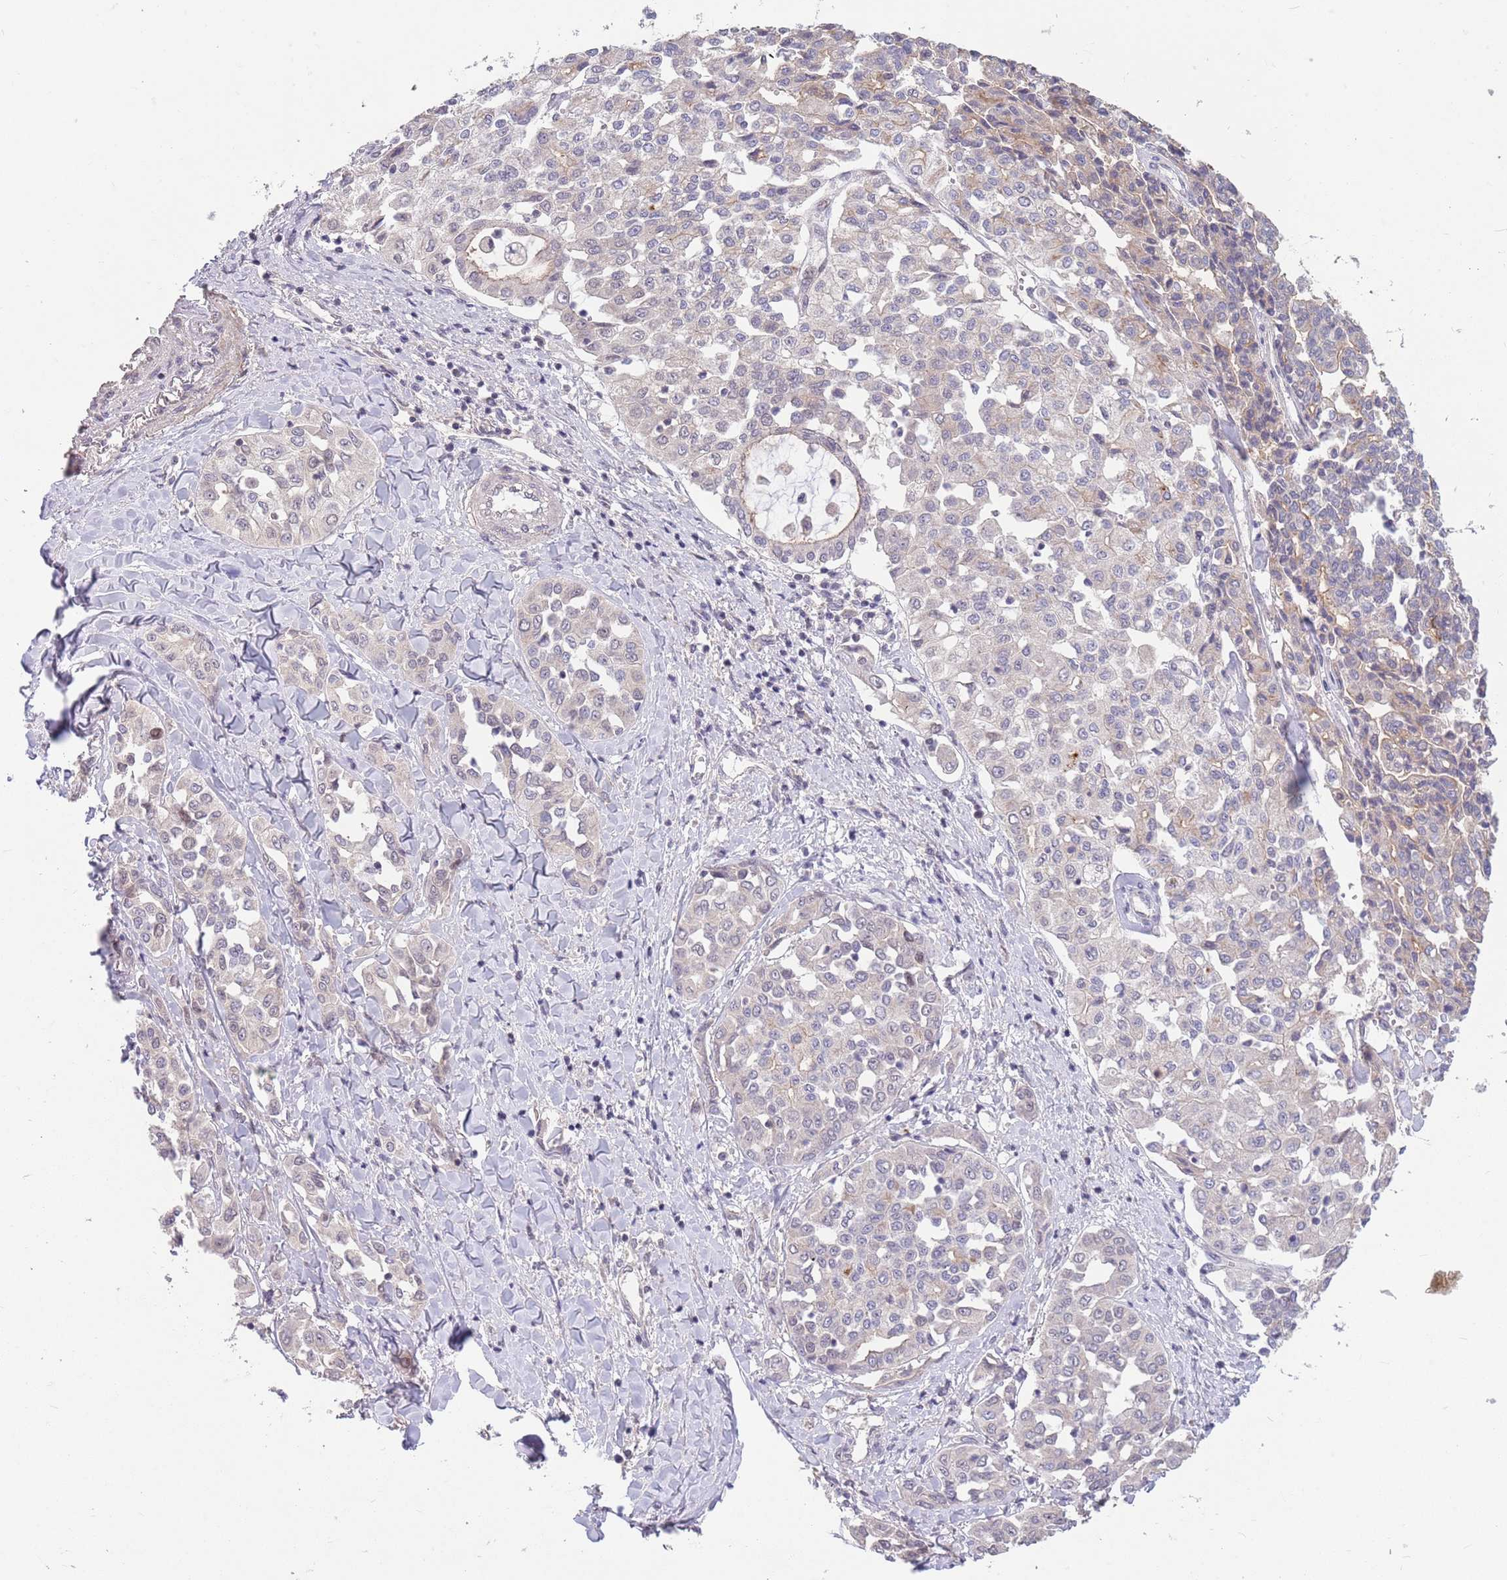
{"staining": {"intensity": "negative", "quantity": "none", "location": "none"}, "tissue": "liver cancer", "cell_type": "Tumor cells", "image_type": "cancer", "snomed": [{"axis": "morphology", "description": "Cholangiocarcinoma"}, {"axis": "topography", "description": "Liver"}], "caption": "Tumor cells show no significant protein expression in cholangiocarcinoma (liver).", "gene": "MEI1", "patient": {"sex": "female", "age": 77}}